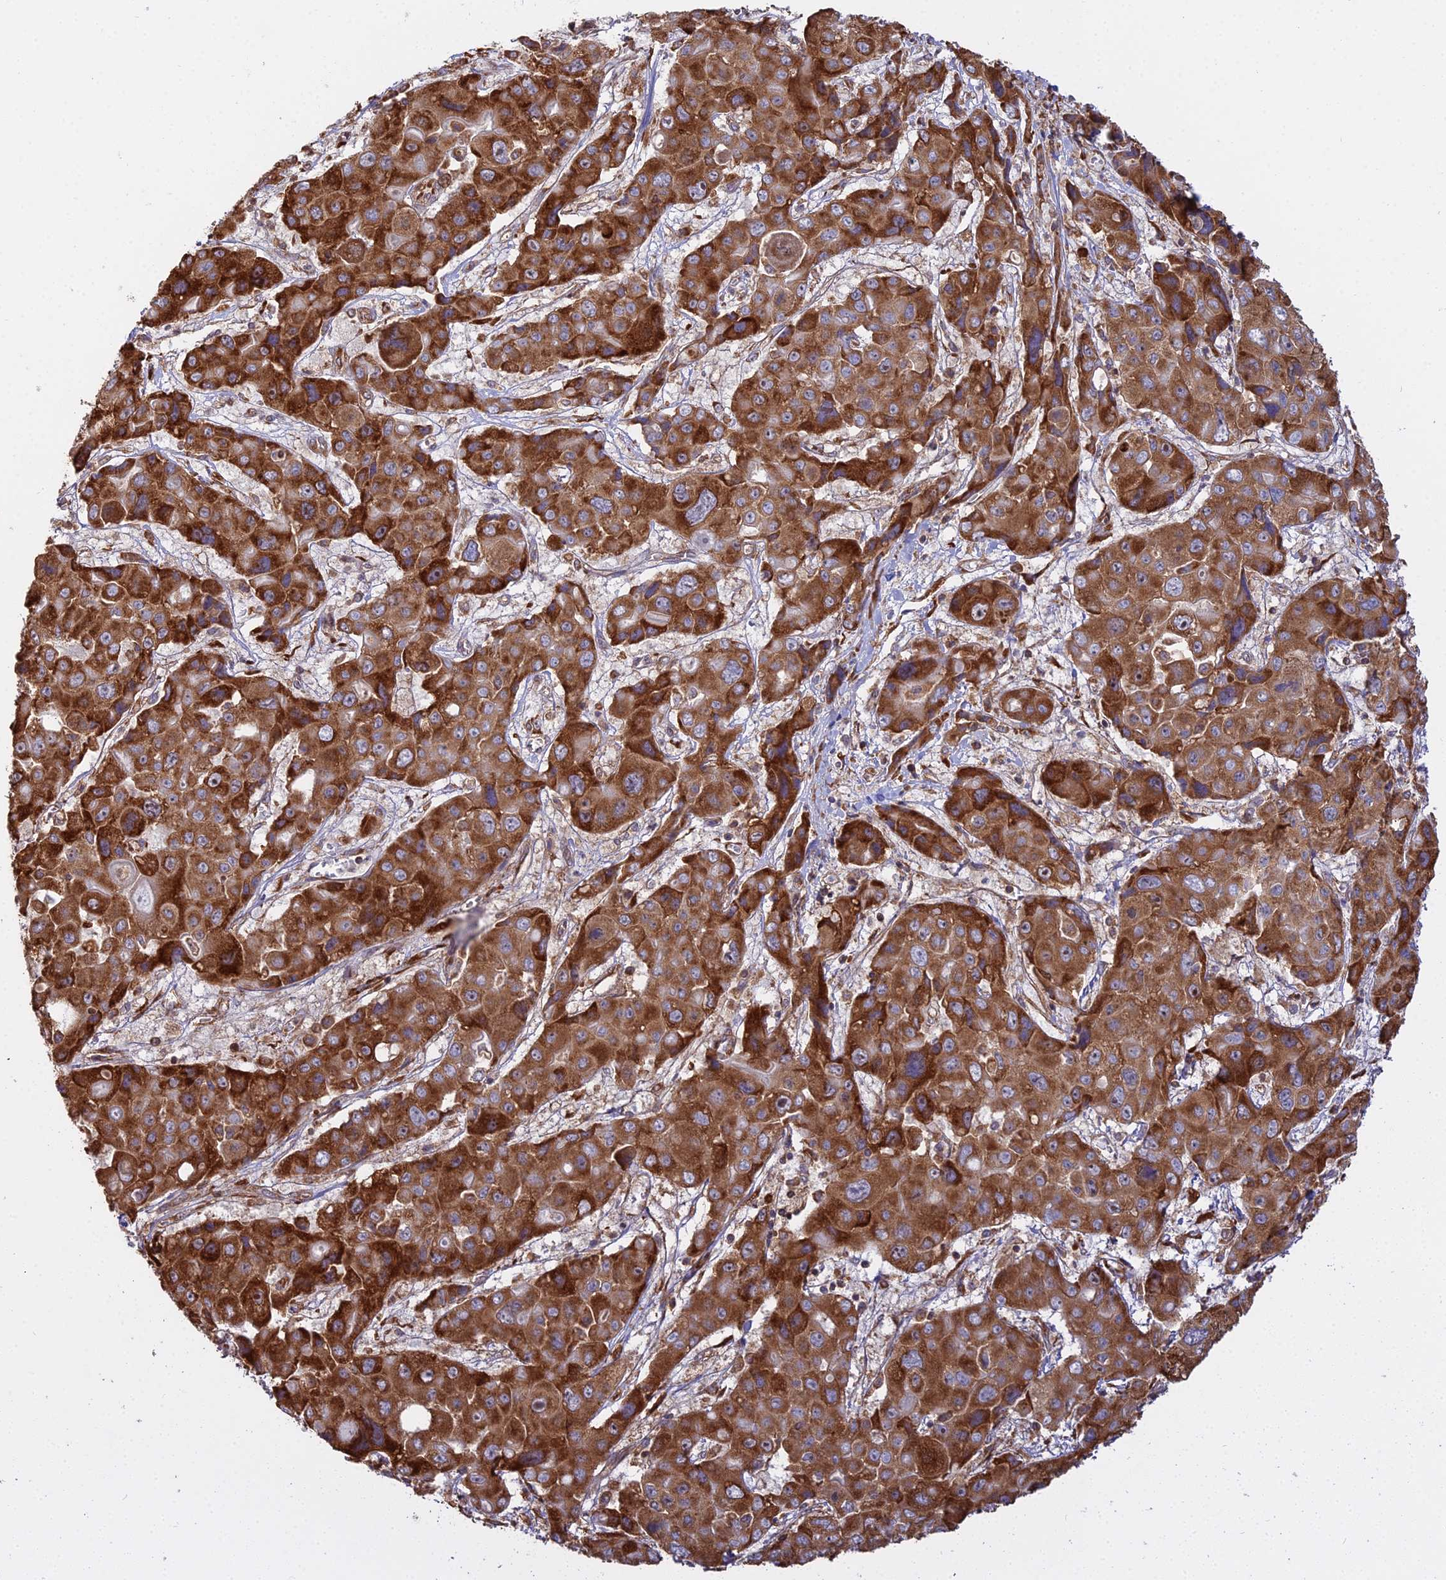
{"staining": {"intensity": "strong", "quantity": ">75%", "location": "cytoplasmic/membranous"}, "tissue": "liver cancer", "cell_type": "Tumor cells", "image_type": "cancer", "snomed": [{"axis": "morphology", "description": "Cholangiocarcinoma"}, {"axis": "topography", "description": "Liver"}], "caption": "High-magnification brightfield microscopy of liver cancer stained with DAB (brown) and counterstained with hematoxylin (blue). tumor cells exhibit strong cytoplasmic/membranous positivity is appreciated in approximately>75% of cells.", "gene": "RPL26", "patient": {"sex": "male", "age": 67}}